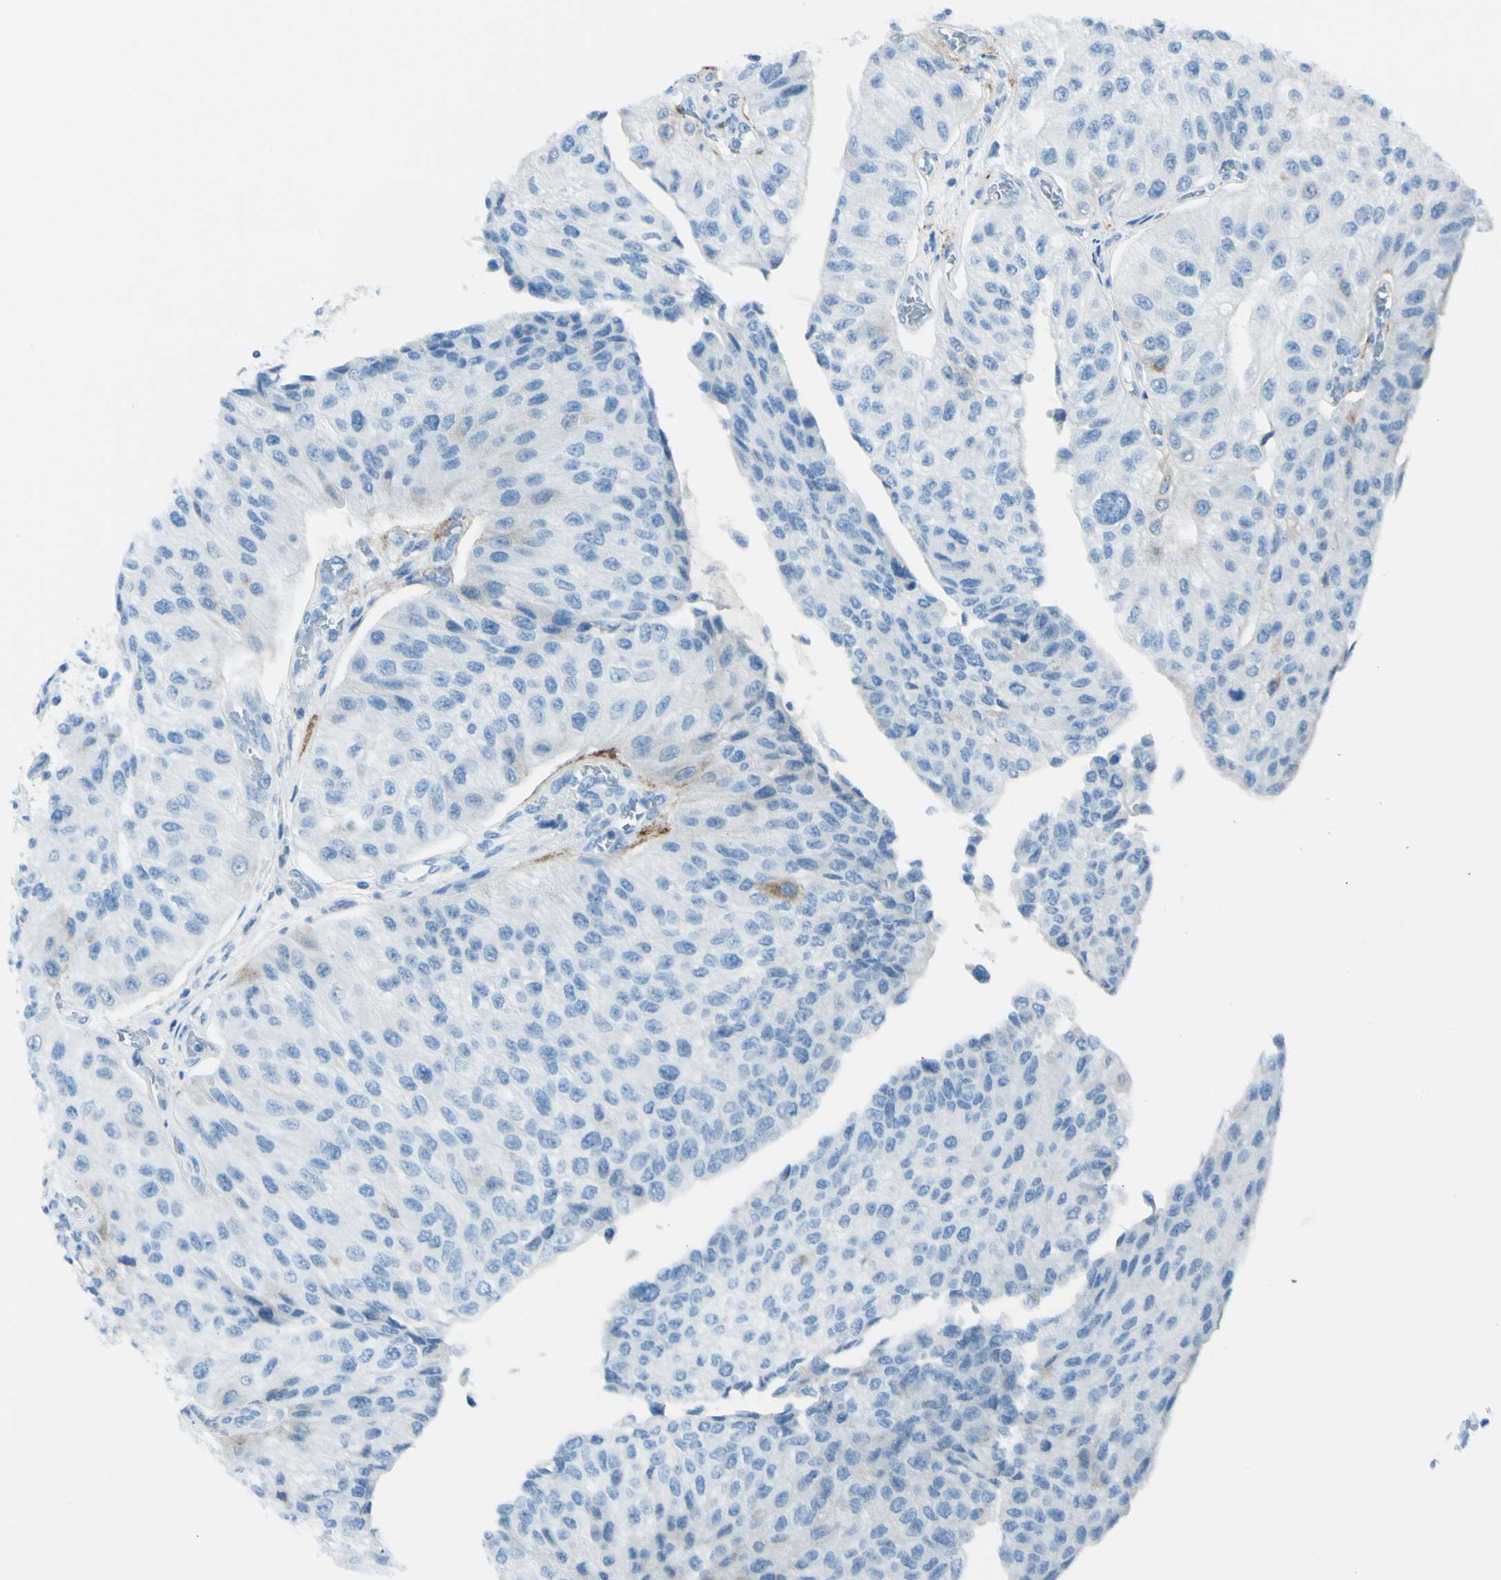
{"staining": {"intensity": "negative", "quantity": "none", "location": "none"}, "tissue": "urothelial cancer", "cell_type": "Tumor cells", "image_type": "cancer", "snomed": [{"axis": "morphology", "description": "Urothelial carcinoma, High grade"}, {"axis": "topography", "description": "Kidney"}, {"axis": "topography", "description": "Urinary bladder"}], "caption": "High power microscopy histopathology image of an IHC histopathology image of urothelial cancer, revealing no significant expression in tumor cells.", "gene": "TFPI2", "patient": {"sex": "male", "age": 77}}